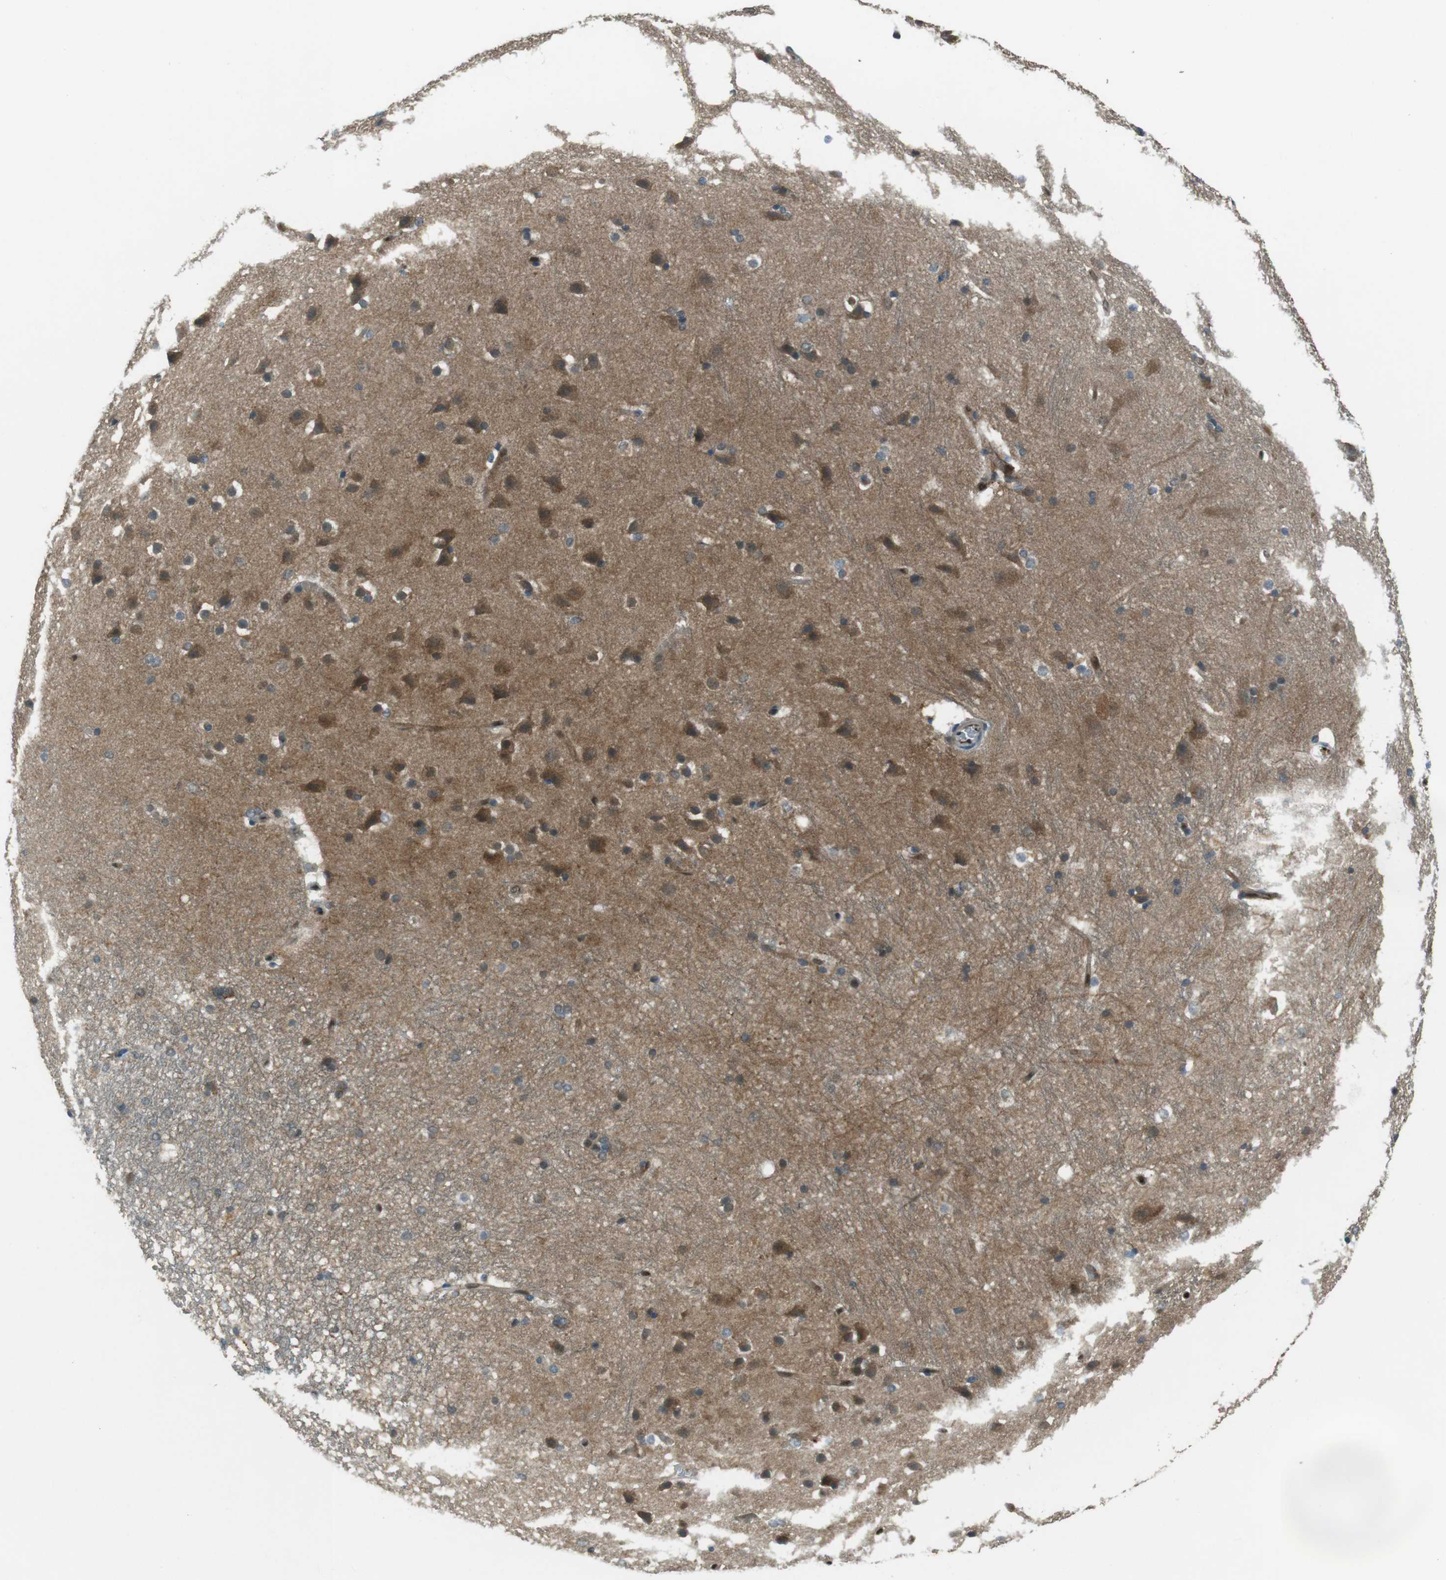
{"staining": {"intensity": "moderate", "quantity": "<25%", "location": "cytoplasmic/membranous"}, "tissue": "hippocampus", "cell_type": "Glial cells", "image_type": "normal", "snomed": [{"axis": "morphology", "description": "Normal tissue, NOS"}, {"axis": "topography", "description": "Hippocampus"}], "caption": "The immunohistochemical stain labels moderate cytoplasmic/membranous expression in glial cells of normal hippocampus. (DAB (3,3'-diaminobenzidine) IHC with brightfield microscopy, high magnification).", "gene": "MFAP3", "patient": {"sex": "female", "age": 19}}